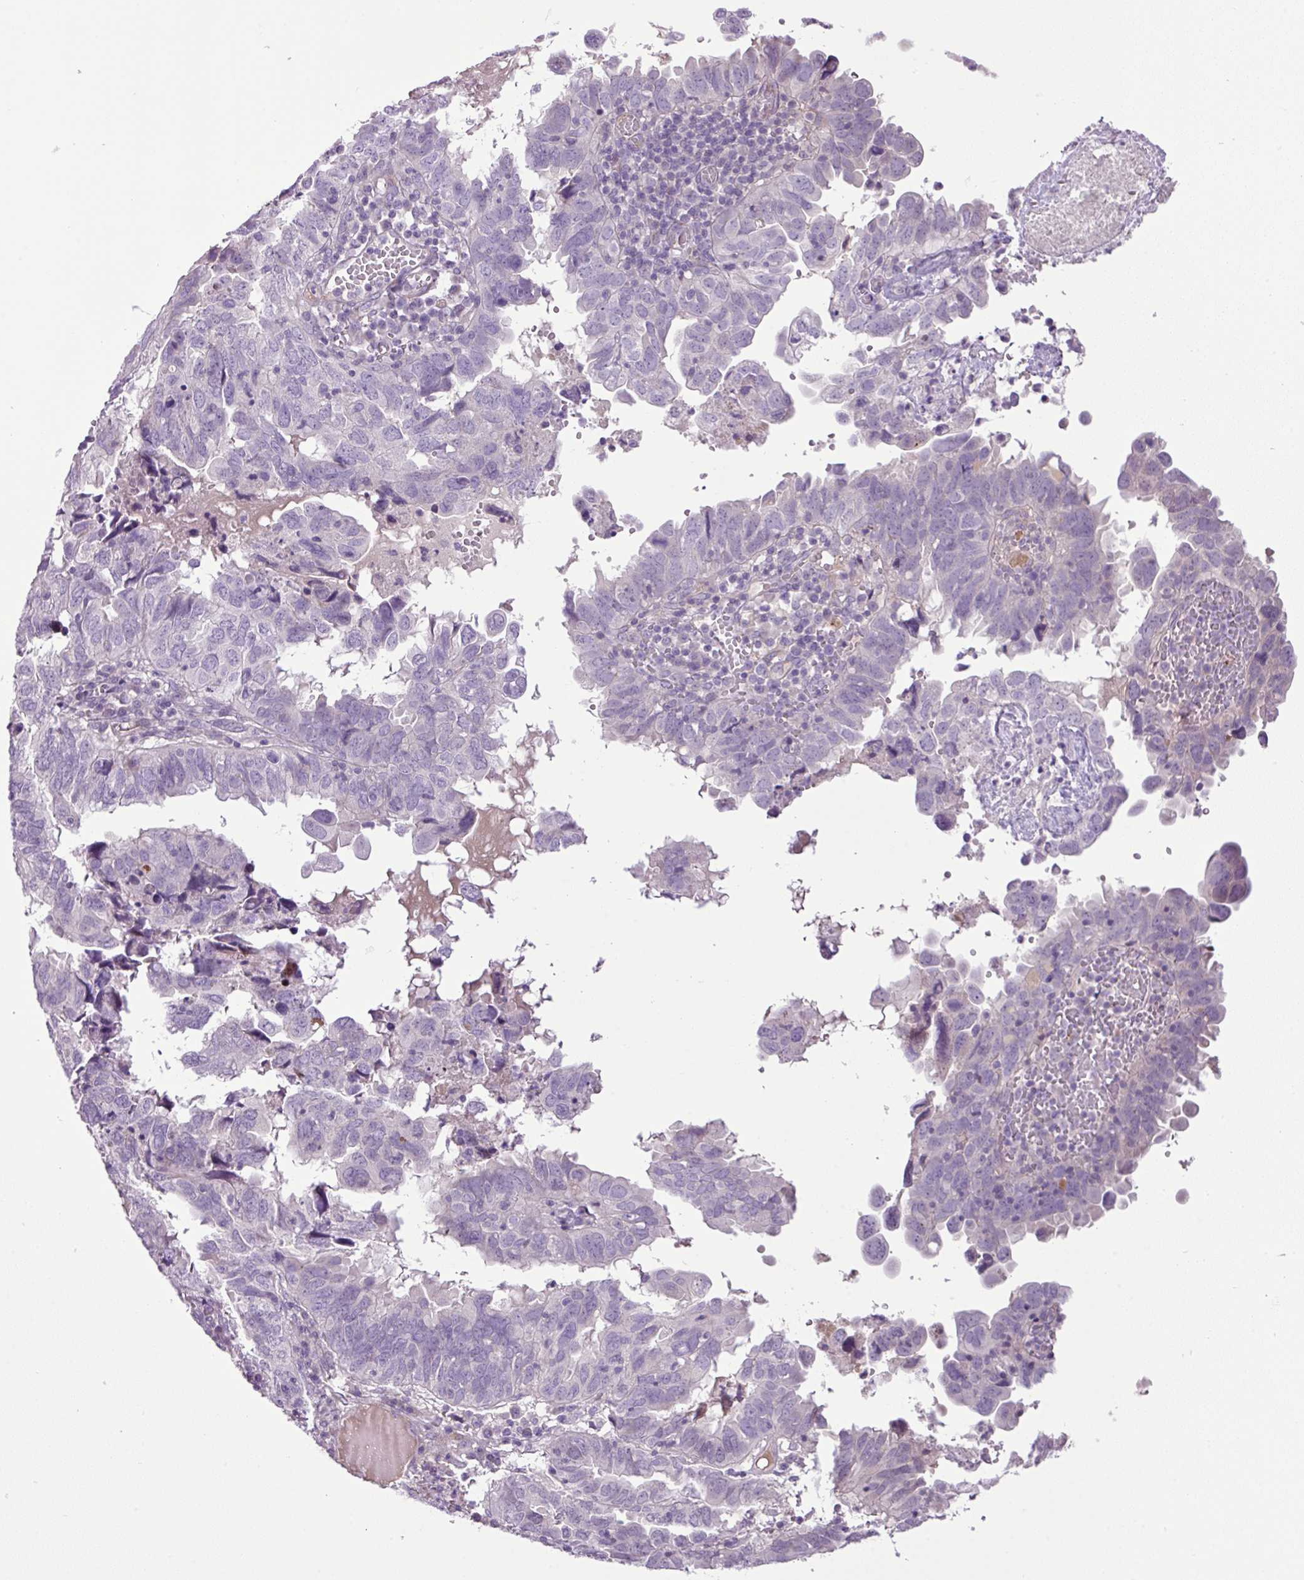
{"staining": {"intensity": "negative", "quantity": "none", "location": "none"}, "tissue": "endometrial cancer", "cell_type": "Tumor cells", "image_type": "cancer", "snomed": [{"axis": "morphology", "description": "Adenocarcinoma, NOS"}, {"axis": "topography", "description": "Uterus"}], "caption": "This is an immunohistochemistry (IHC) photomicrograph of human adenocarcinoma (endometrial). There is no expression in tumor cells.", "gene": "DNAJB13", "patient": {"sex": "female", "age": 77}}